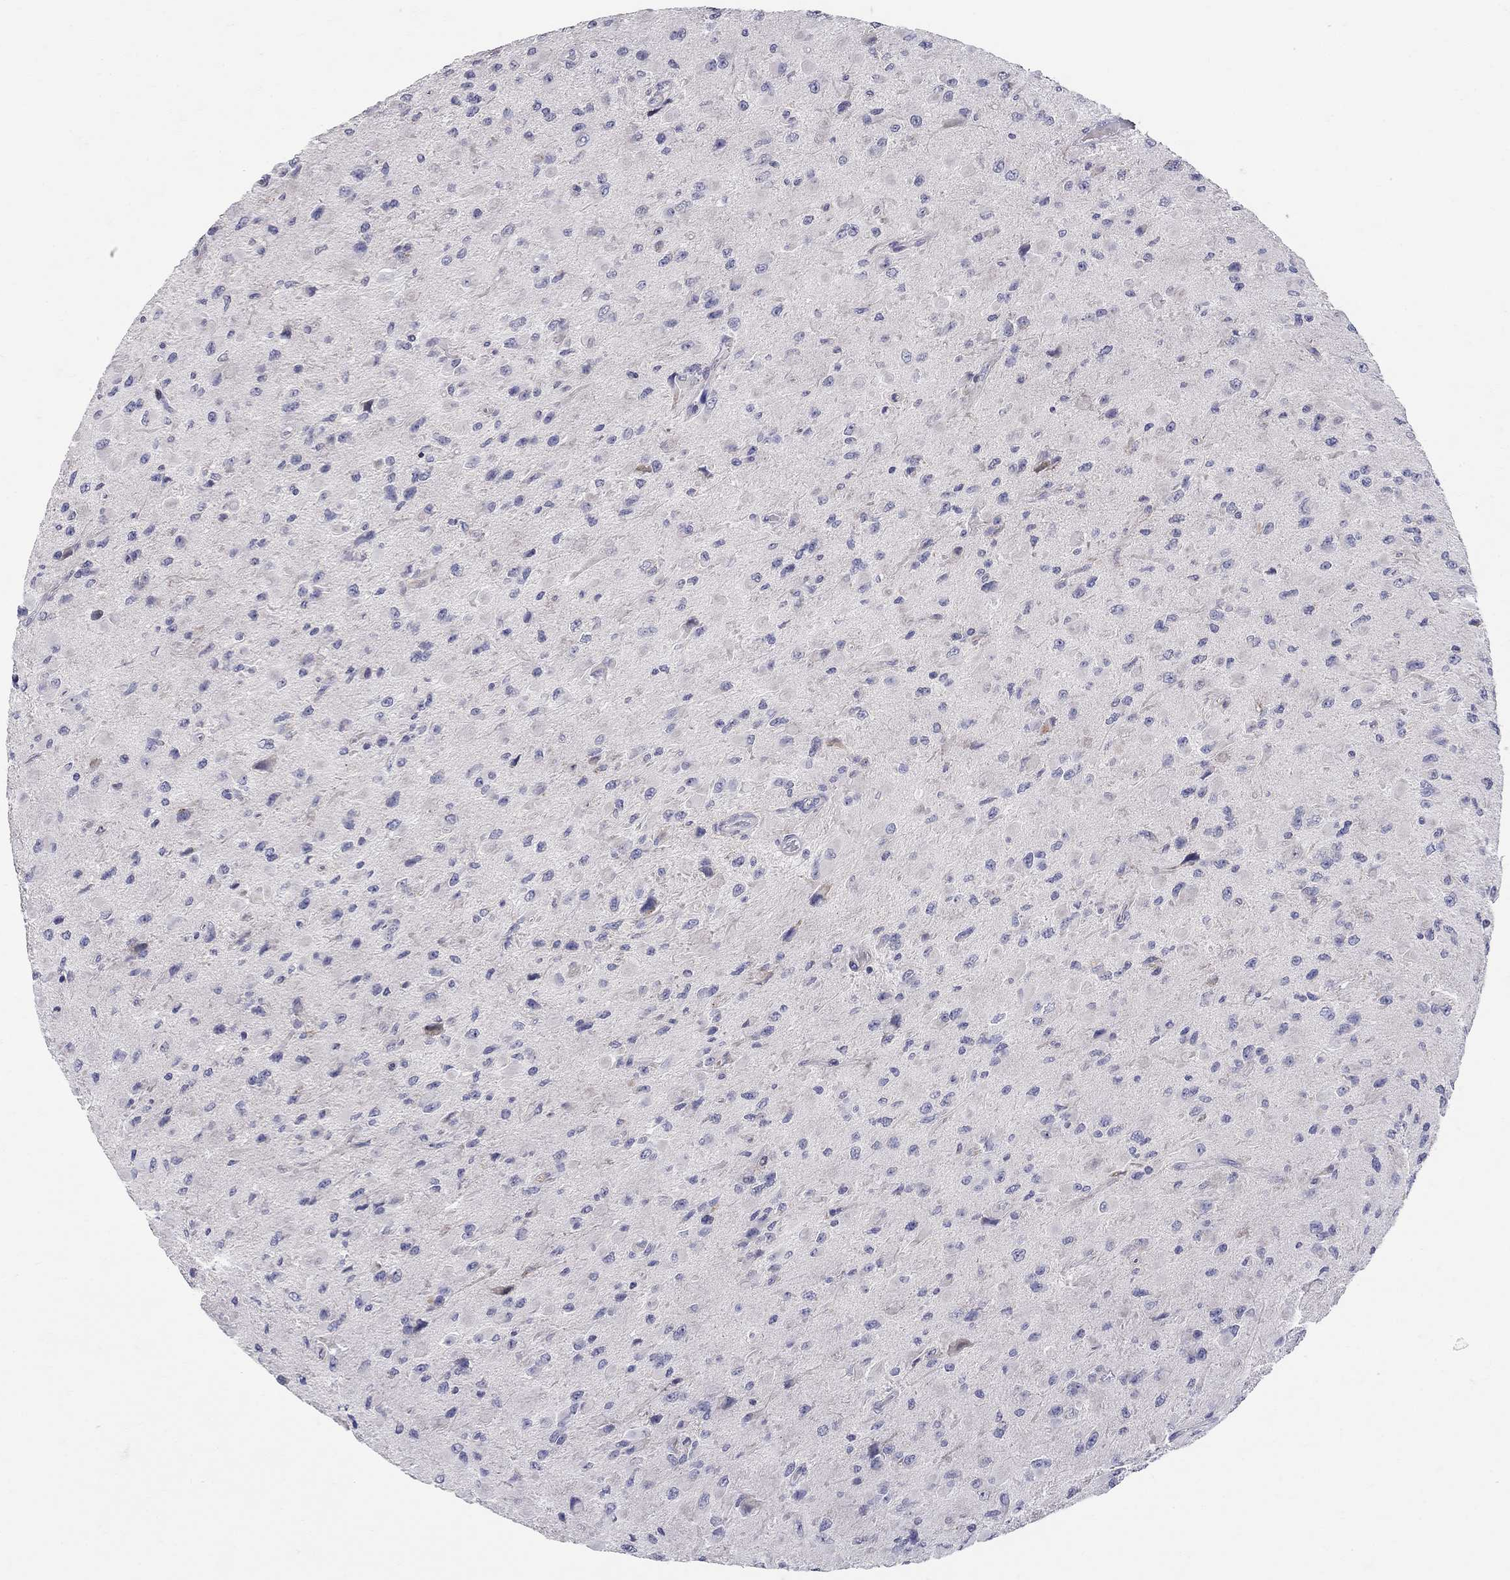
{"staining": {"intensity": "weak", "quantity": "25%-75%", "location": "cytoplasmic/membranous"}, "tissue": "glioma", "cell_type": "Tumor cells", "image_type": "cancer", "snomed": [{"axis": "morphology", "description": "Glioma, malignant, High grade"}, {"axis": "topography", "description": "Cerebral cortex"}], "caption": "Immunohistochemistry (IHC) histopathology image of neoplastic tissue: glioma stained using immunohistochemistry (IHC) exhibits low levels of weak protein expression localized specifically in the cytoplasmic/membranous of tumor cells, appearing as a cytoplasmic/membranous brown color.", "gene": "HMX2", "patient": {"sex": "male", "age": 35}}